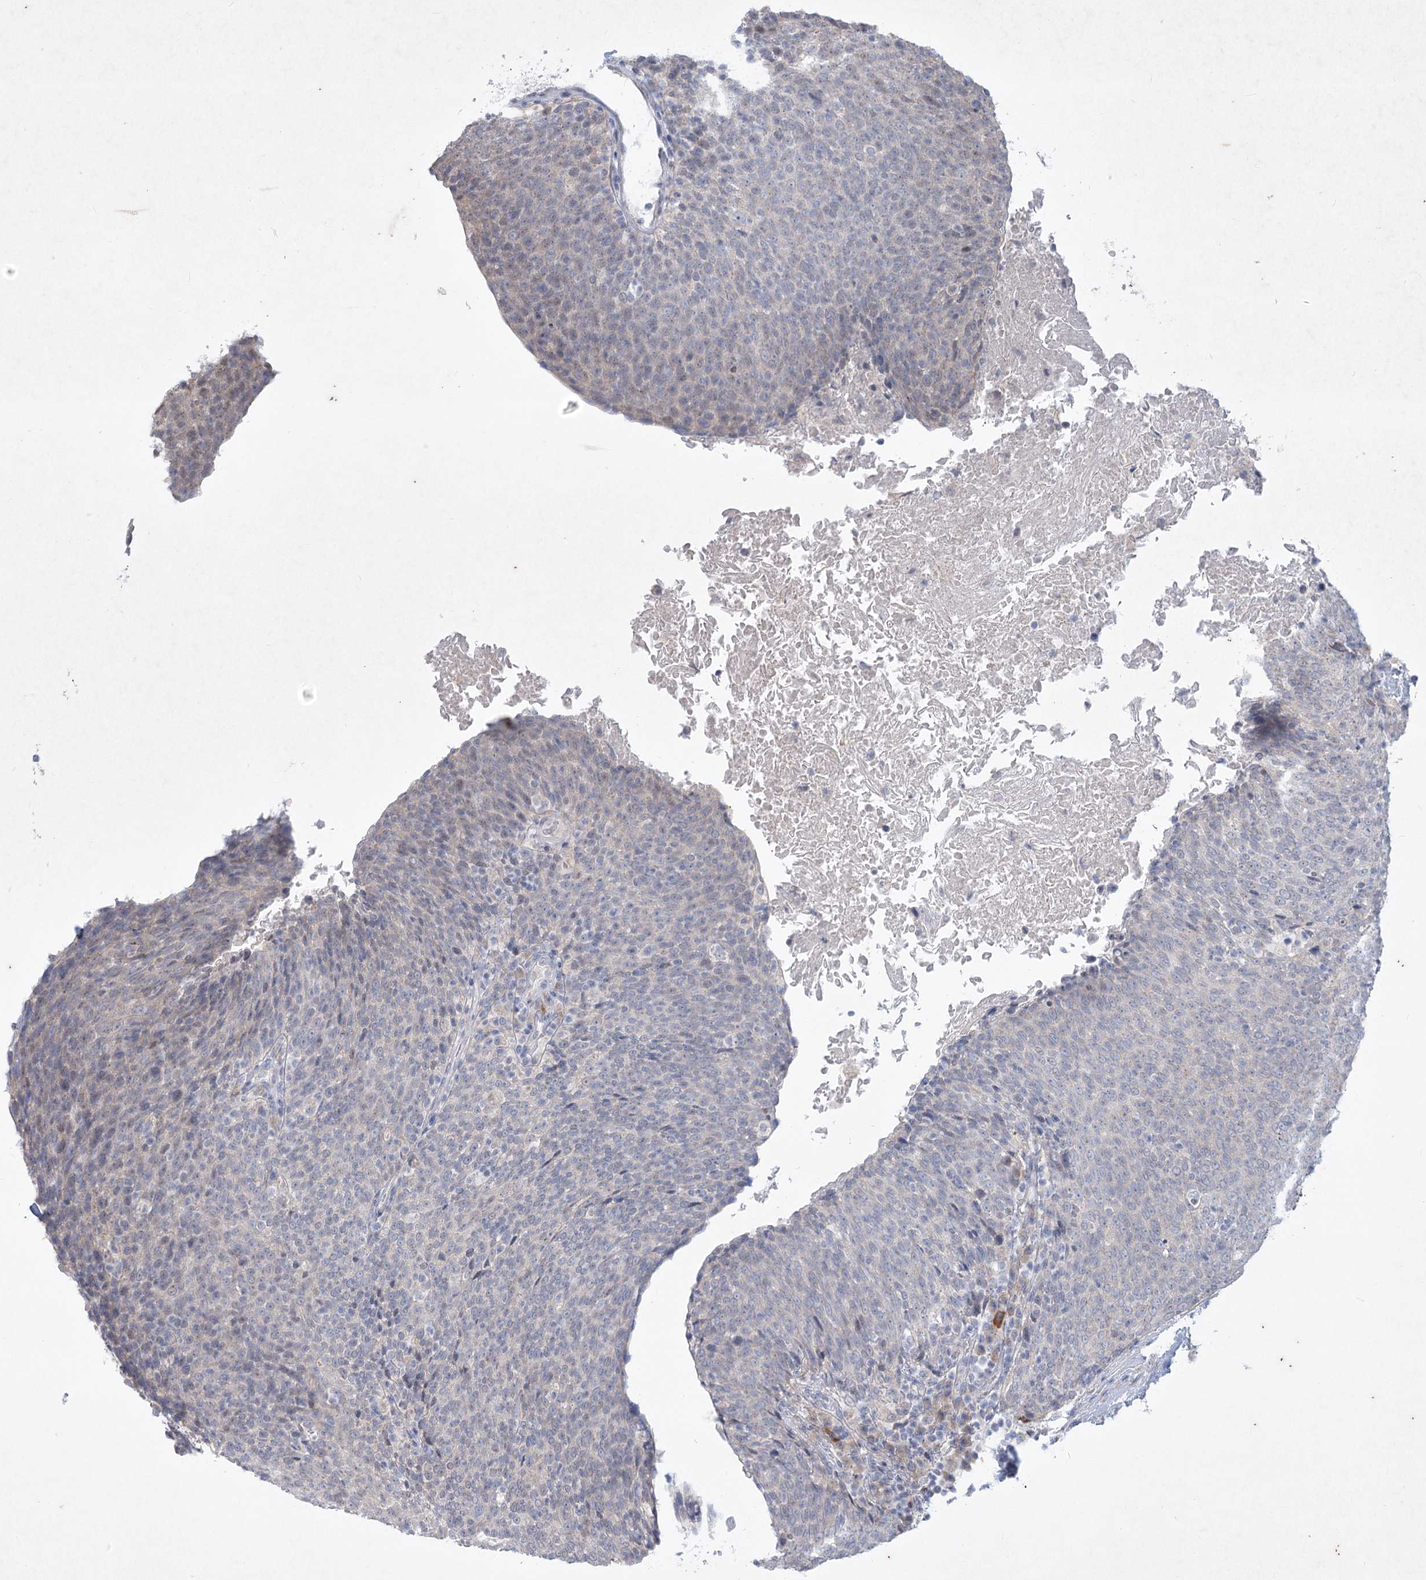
{"staining": {"intensity": "negative", "quantity": "none", "location": "none"}, "tissue": "head and neck cancer", "cell_type": "Tumor cells", "image_type": "cancer", "snomed": [{"axis": "morphology", "description": "Squamous cell carcinoma, NOS"}, {"axis": "morphology", "description": "Squamous cell carcinoma, metastatic, NOS"}, {"axis": "topography", "description": "Lymph node"}, {"axis": "topography", "description": "Head-Neck"}], "caption": "Immunohistochemistry photomicrograph of human head and neck cancer stained for a protein (brown), which displays no positivity in tumor cells. The staining was performed using DAB to visualize the protein expression in brown, while the nuclei were stained in blue with hematoxylin (Magnification: 20x).", "gene": "PLA2G12A", "patient": {"sex": "male", "age": 62}}